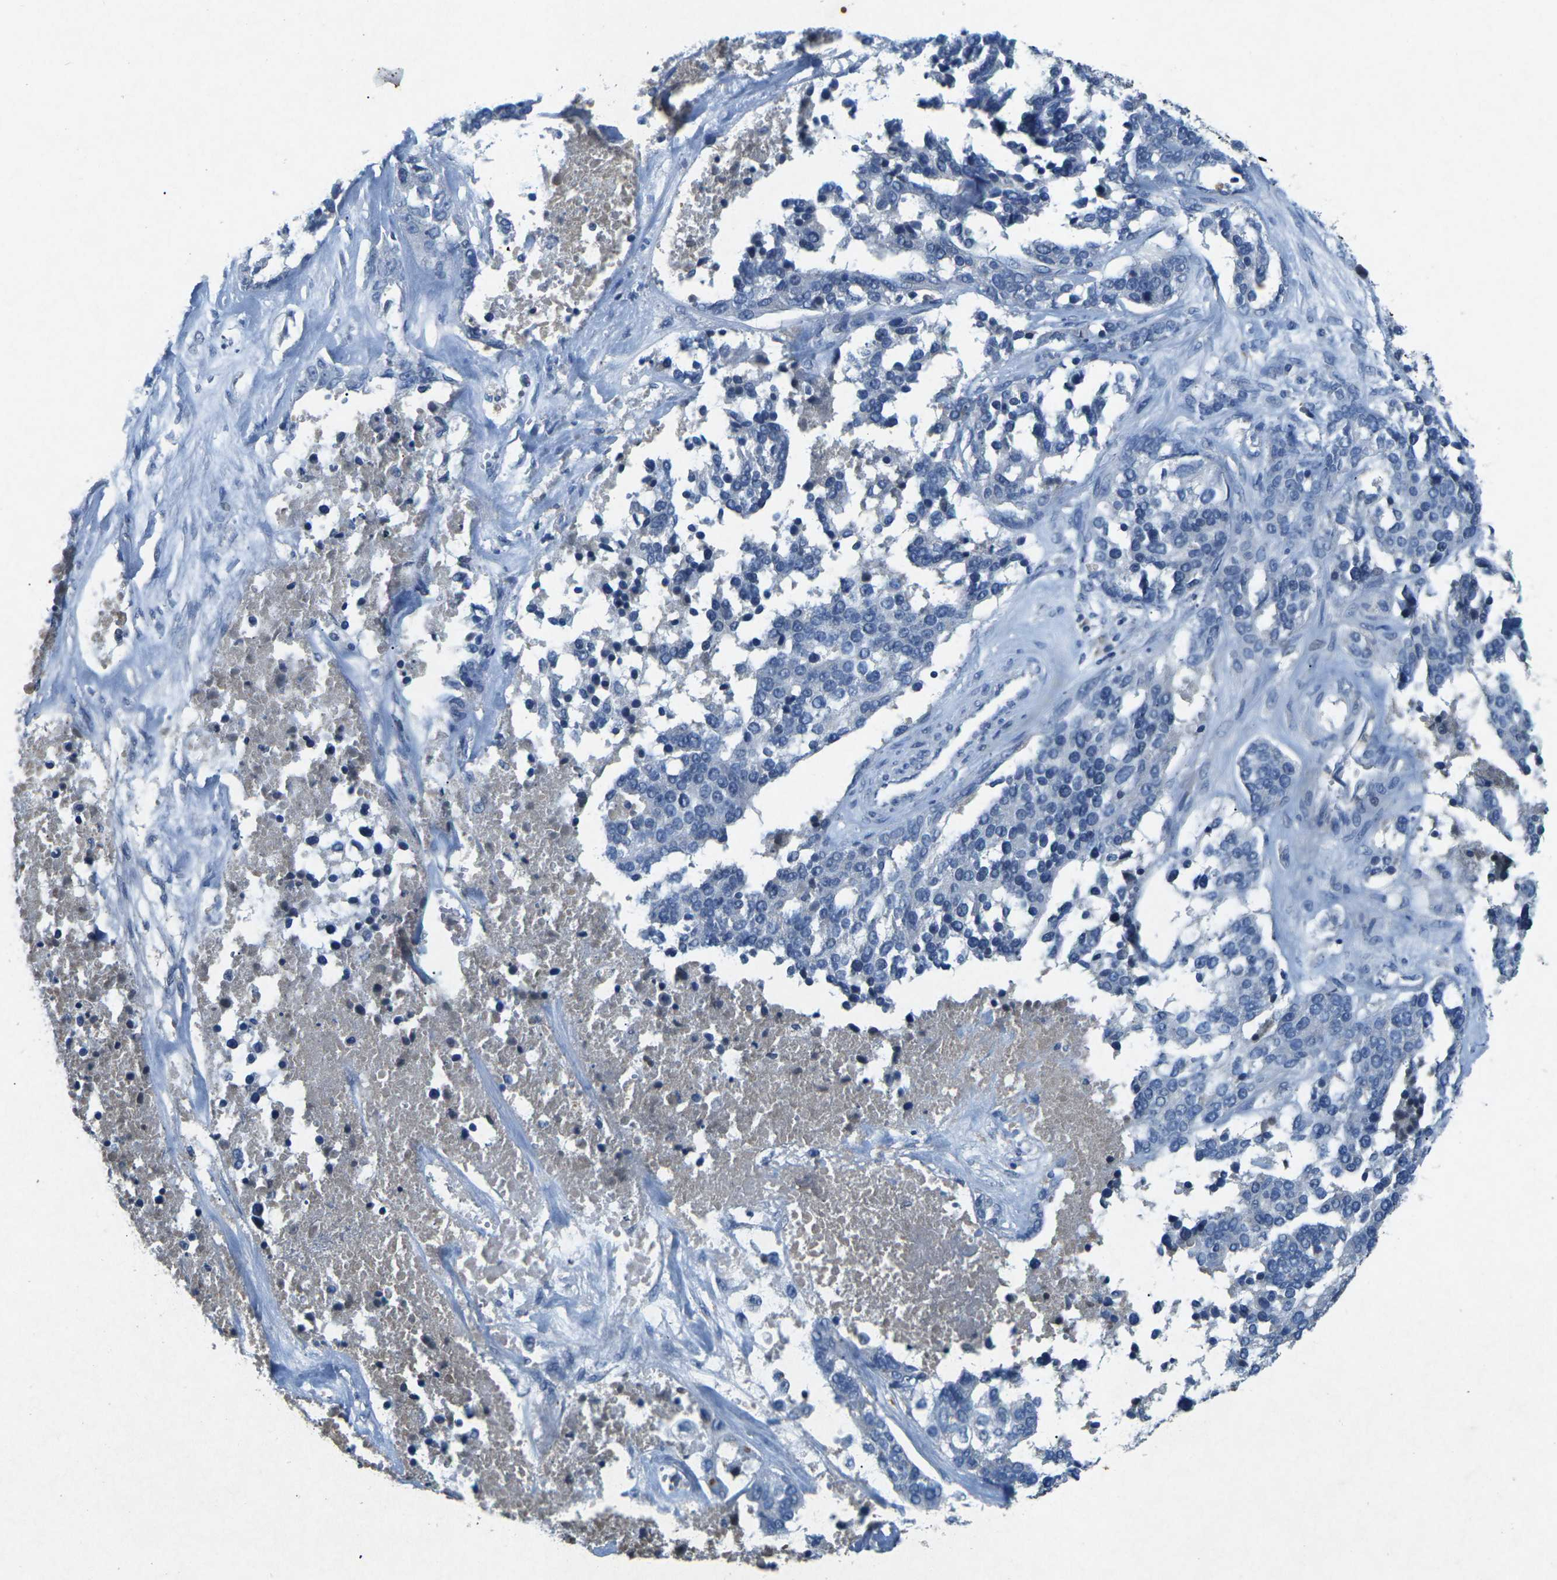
{"staining": {"intensity": "negative", "quantity": "none", "location": "none"}, "tissue": "ovarian cancer", "cell_type": "Tumor cells", "image_type": "cancer", "snomed": [{"axis": "morphology", "description": "Cystadenocarcinoma, serous, NOS"}, {"axis": "topography", "description": "Ovary"}], "caption": "DAB immunohistochemical staining of serous cystadenocarcinoma (ovarian) exhibits no significant staining in tumor cells. (Brightfield microscopy of DAB immunohistochemistry (IHC) at high magnification).", "gene": "PLG", "patient": {"sex": "female", "age": 44}}